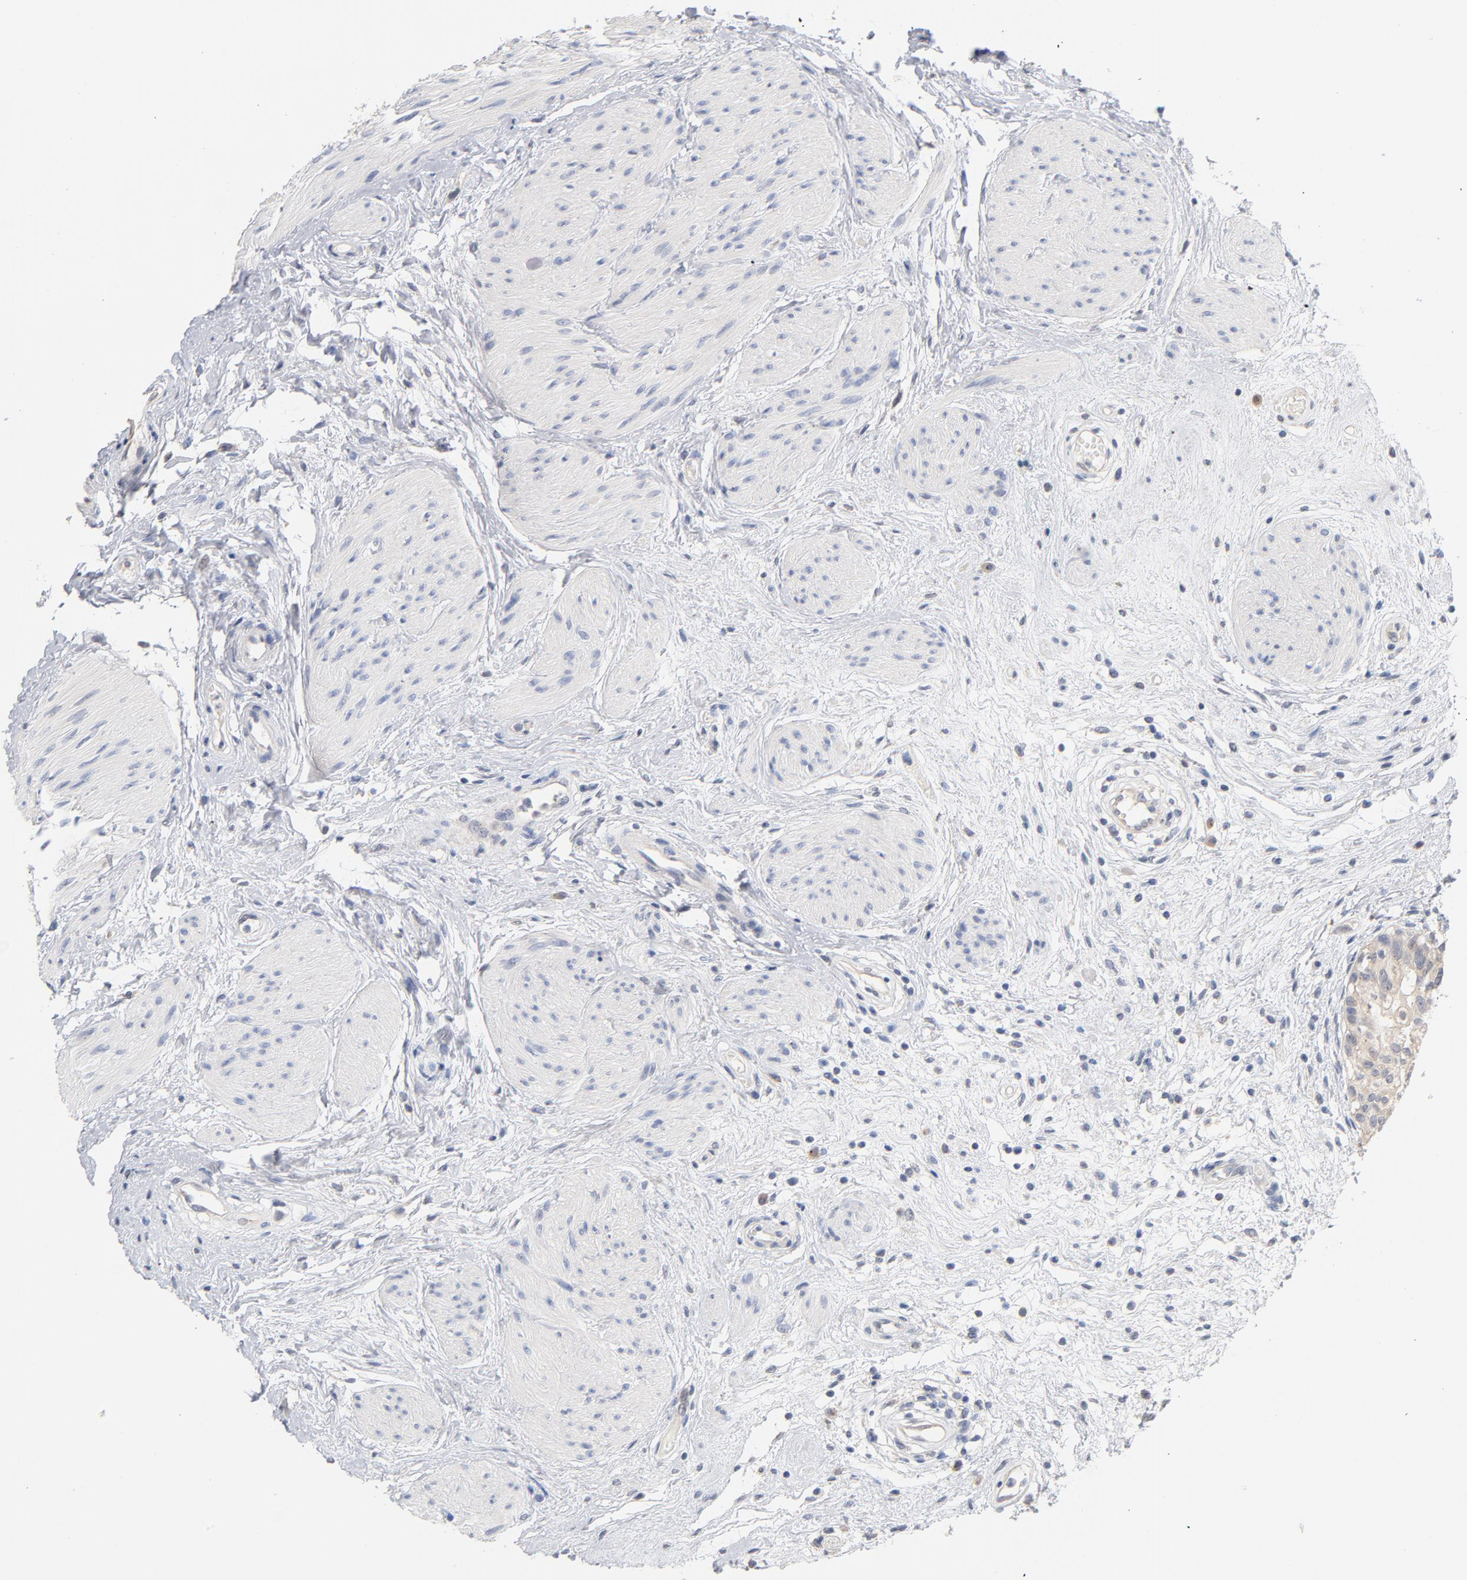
{"staining": {"intensity": "weak", "quantity": ">75%", "location": "cytoplasmic/membranous"}, "tissue": "urinary bladder", "cell_type": "Urothelial cells", "image_type": "normal", "snomed": [{"axis": "morphology", "description": "Normal tissue, NOS"}, {"axis": "topography", "description": "Urinary bladder"}], "caption": "Urinary bladder stained for a protein (brown) demonstrates weak cytoplasmic/membranous positive expression in about >75% of urothelial cells.", "gene": "DNAL4", "patient": {"sex": "female", "age": 55}}